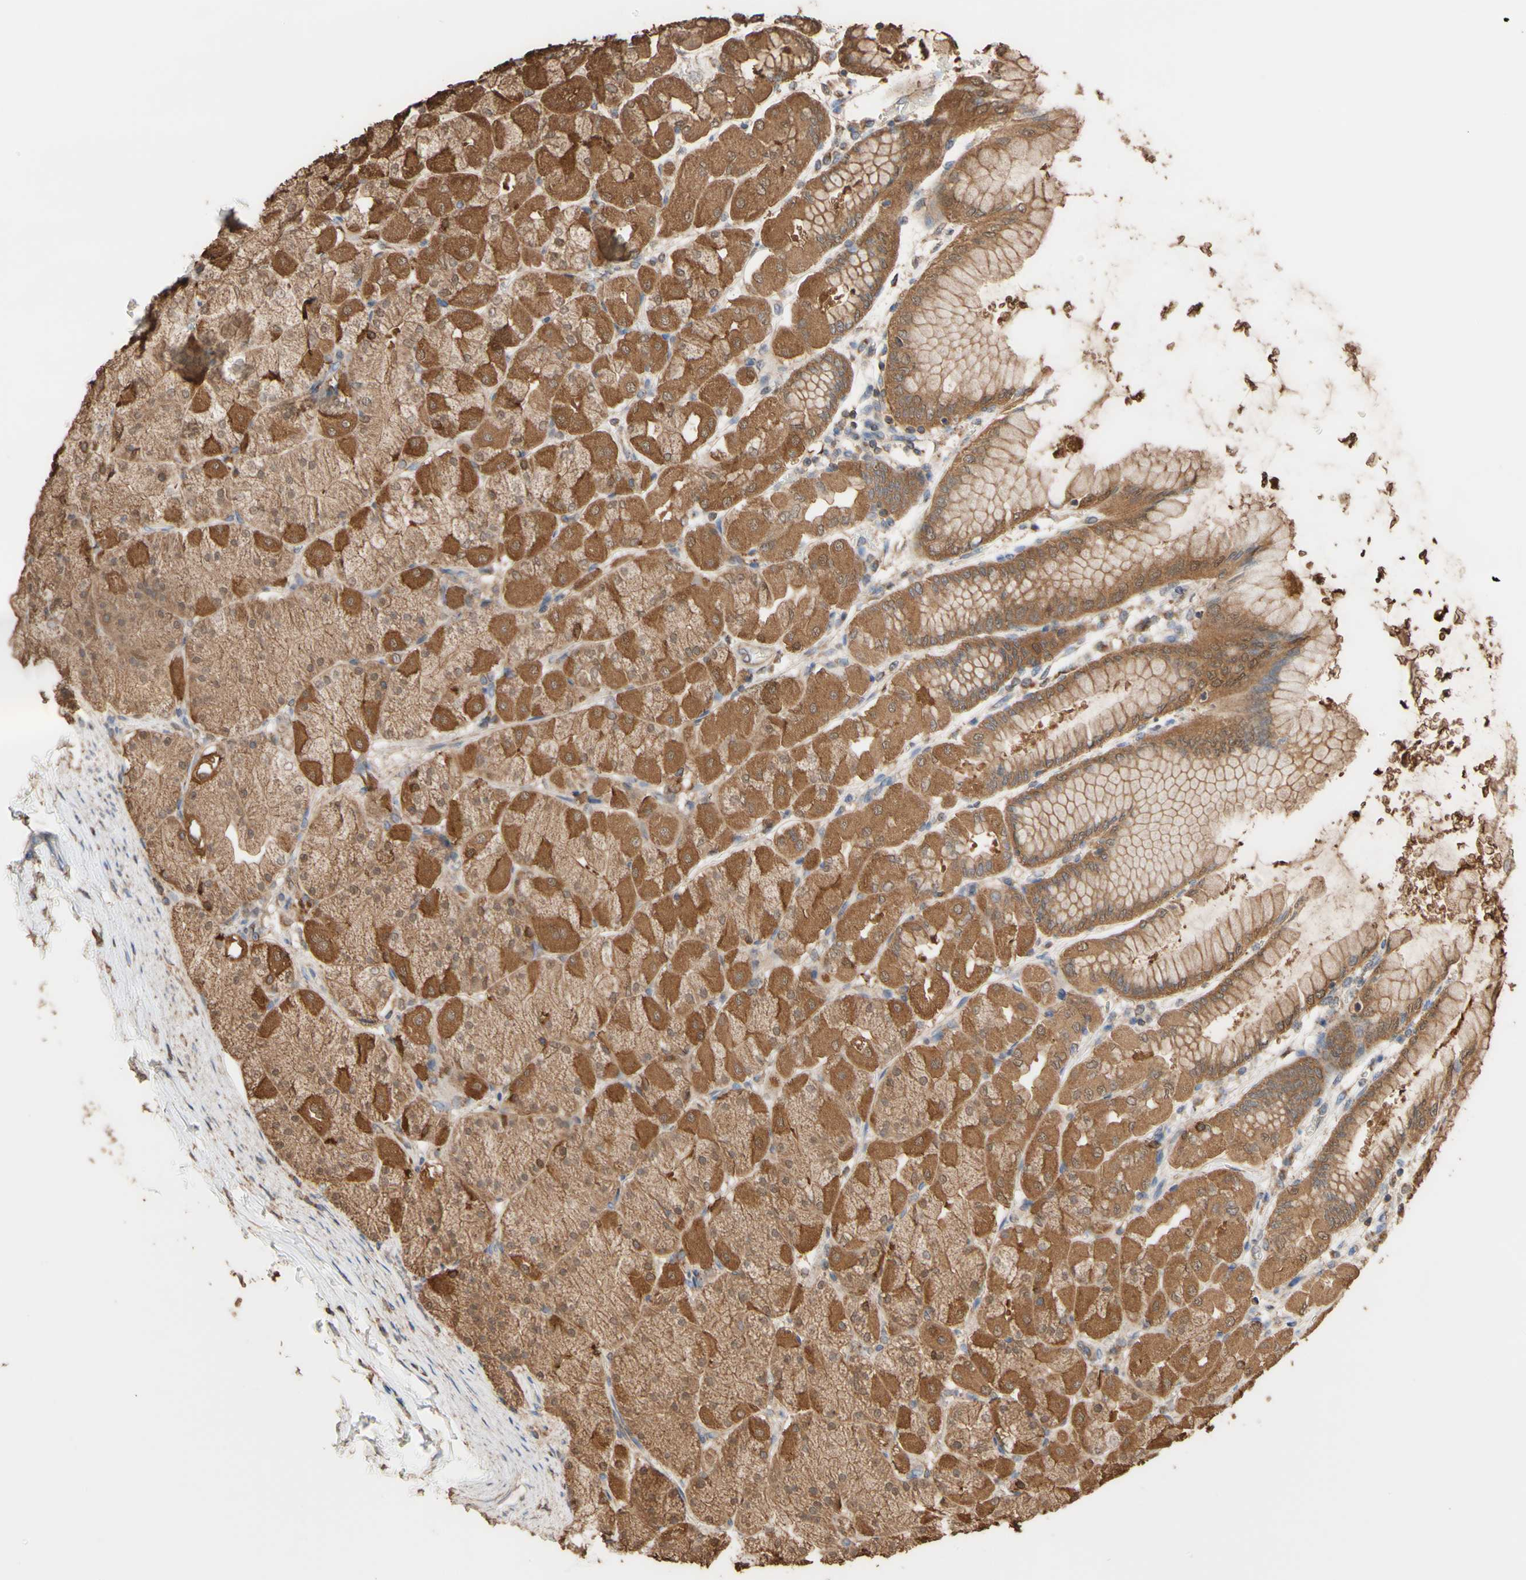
{"staining": {"intensity": "moderate", "quantity": ">75%", "location": "cytoplasmic/membranous"}, "tissue": "stomach", "cell_type": "Glandular cells", "image_type": "normal", "snomed": [{"axis": "morphology", "description": "Normal tissue, NOS"}, {"axis": "topography", "description": "Stomach, upper"}], "caption": "Immunohistochemical staining of unremarkable stomach demonstrates moderate cytoplasmic/membranous protein positivity in approximately >75% of glandular cells.", "gene": "ALDH9A1", "patient": {"sex": "female", "age": 56}}